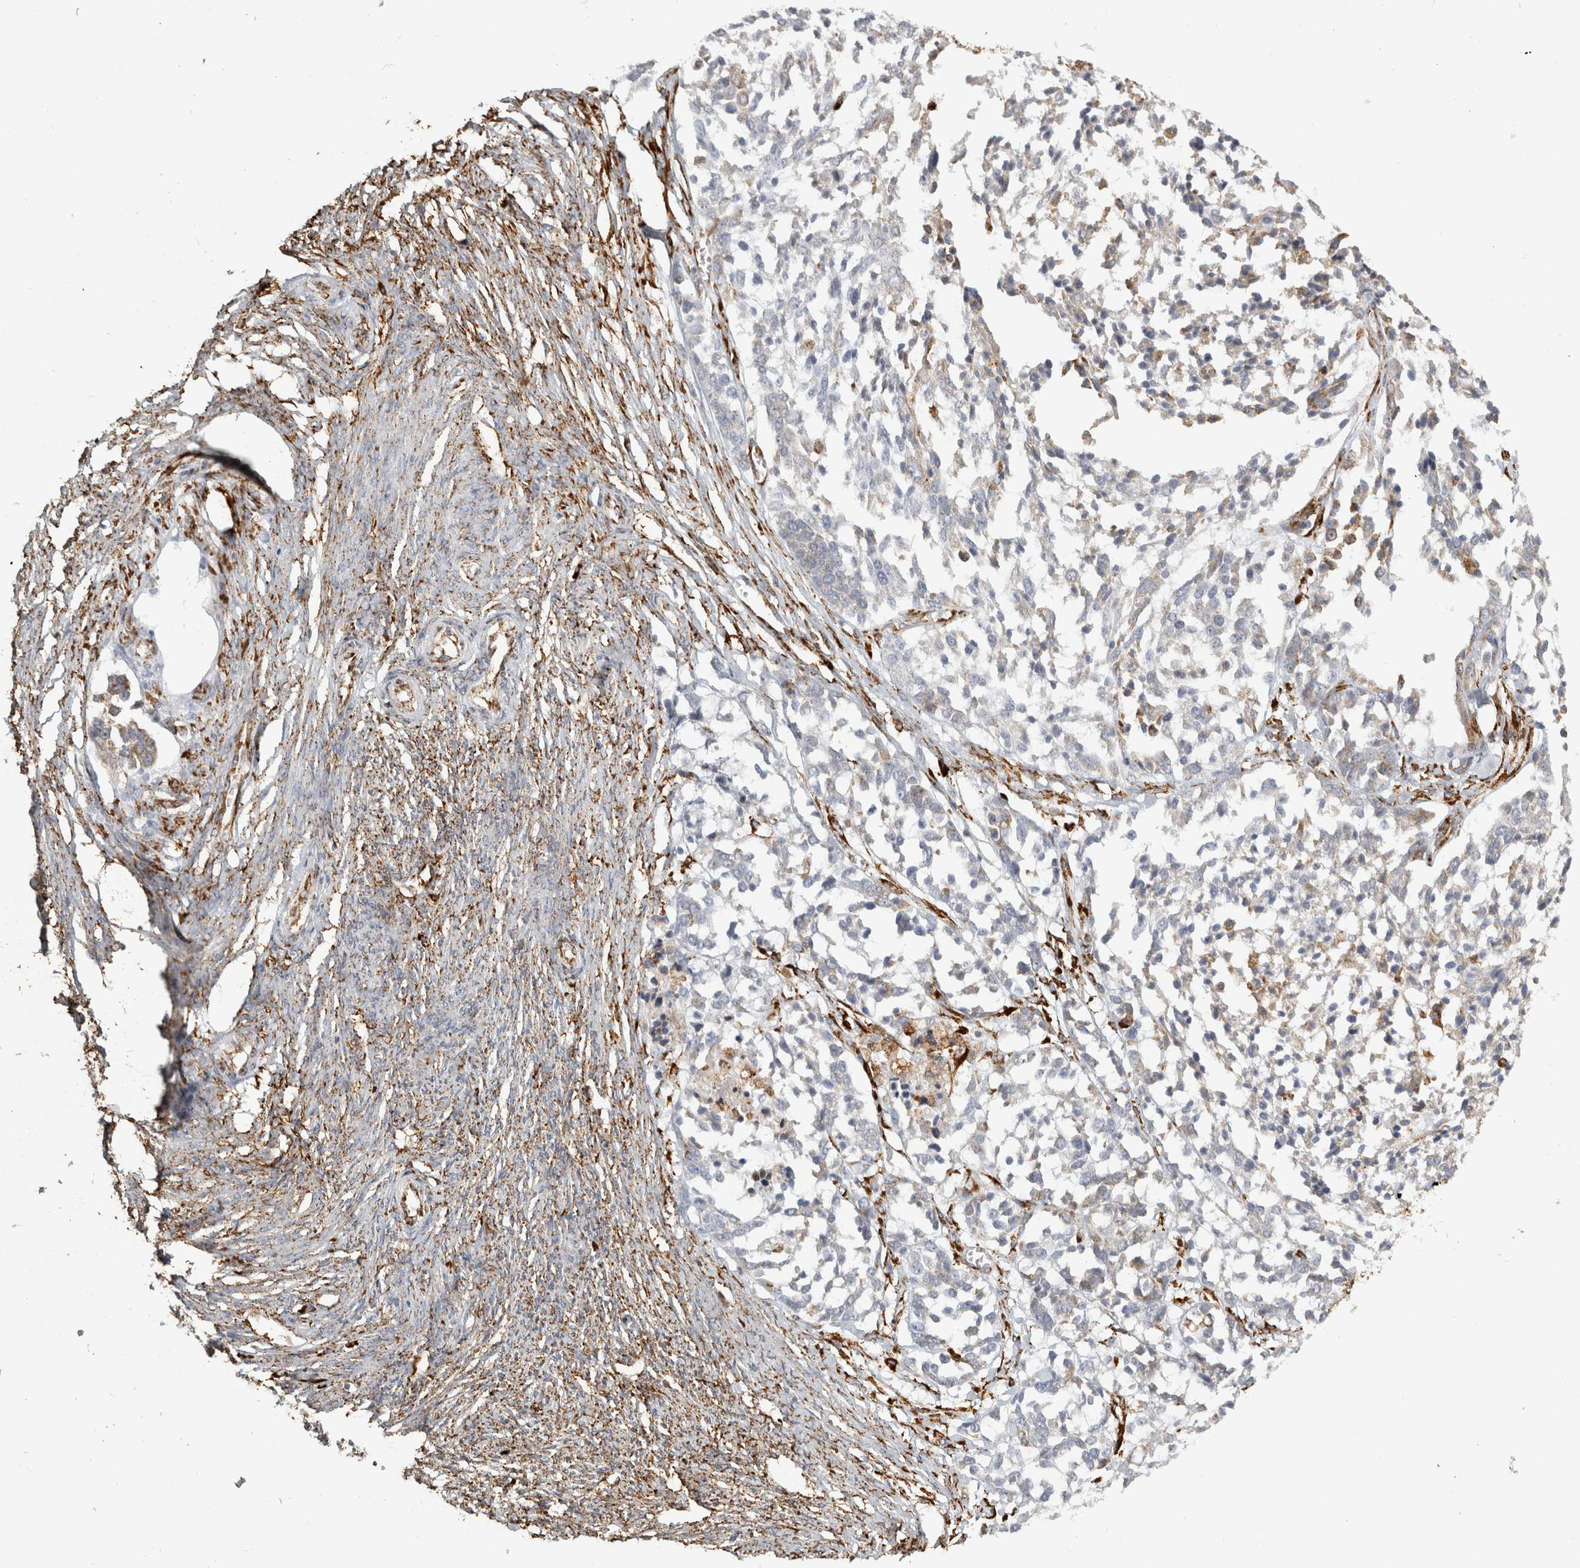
{"staining": {"intensity": "weak", "quantity": "<25%", "location": "cytoplasmic/membranous"}, "tissue": "ovarian cancer", "cell_type": "Tumor cells", "image_type": "cancer", "snomed": [{"axis": "morphology", "description": "Cystadenocarcinoma, serous, NOS"}, {"axis": "topography", "description": "Ovary"}], "caption": "Image shows no protein positivity in tumor cells of ovarian cancer (serous cystadenocarcinoma) tissue.", "gene": "OSTN", "patient": {"sex": "female", "age": 44}}